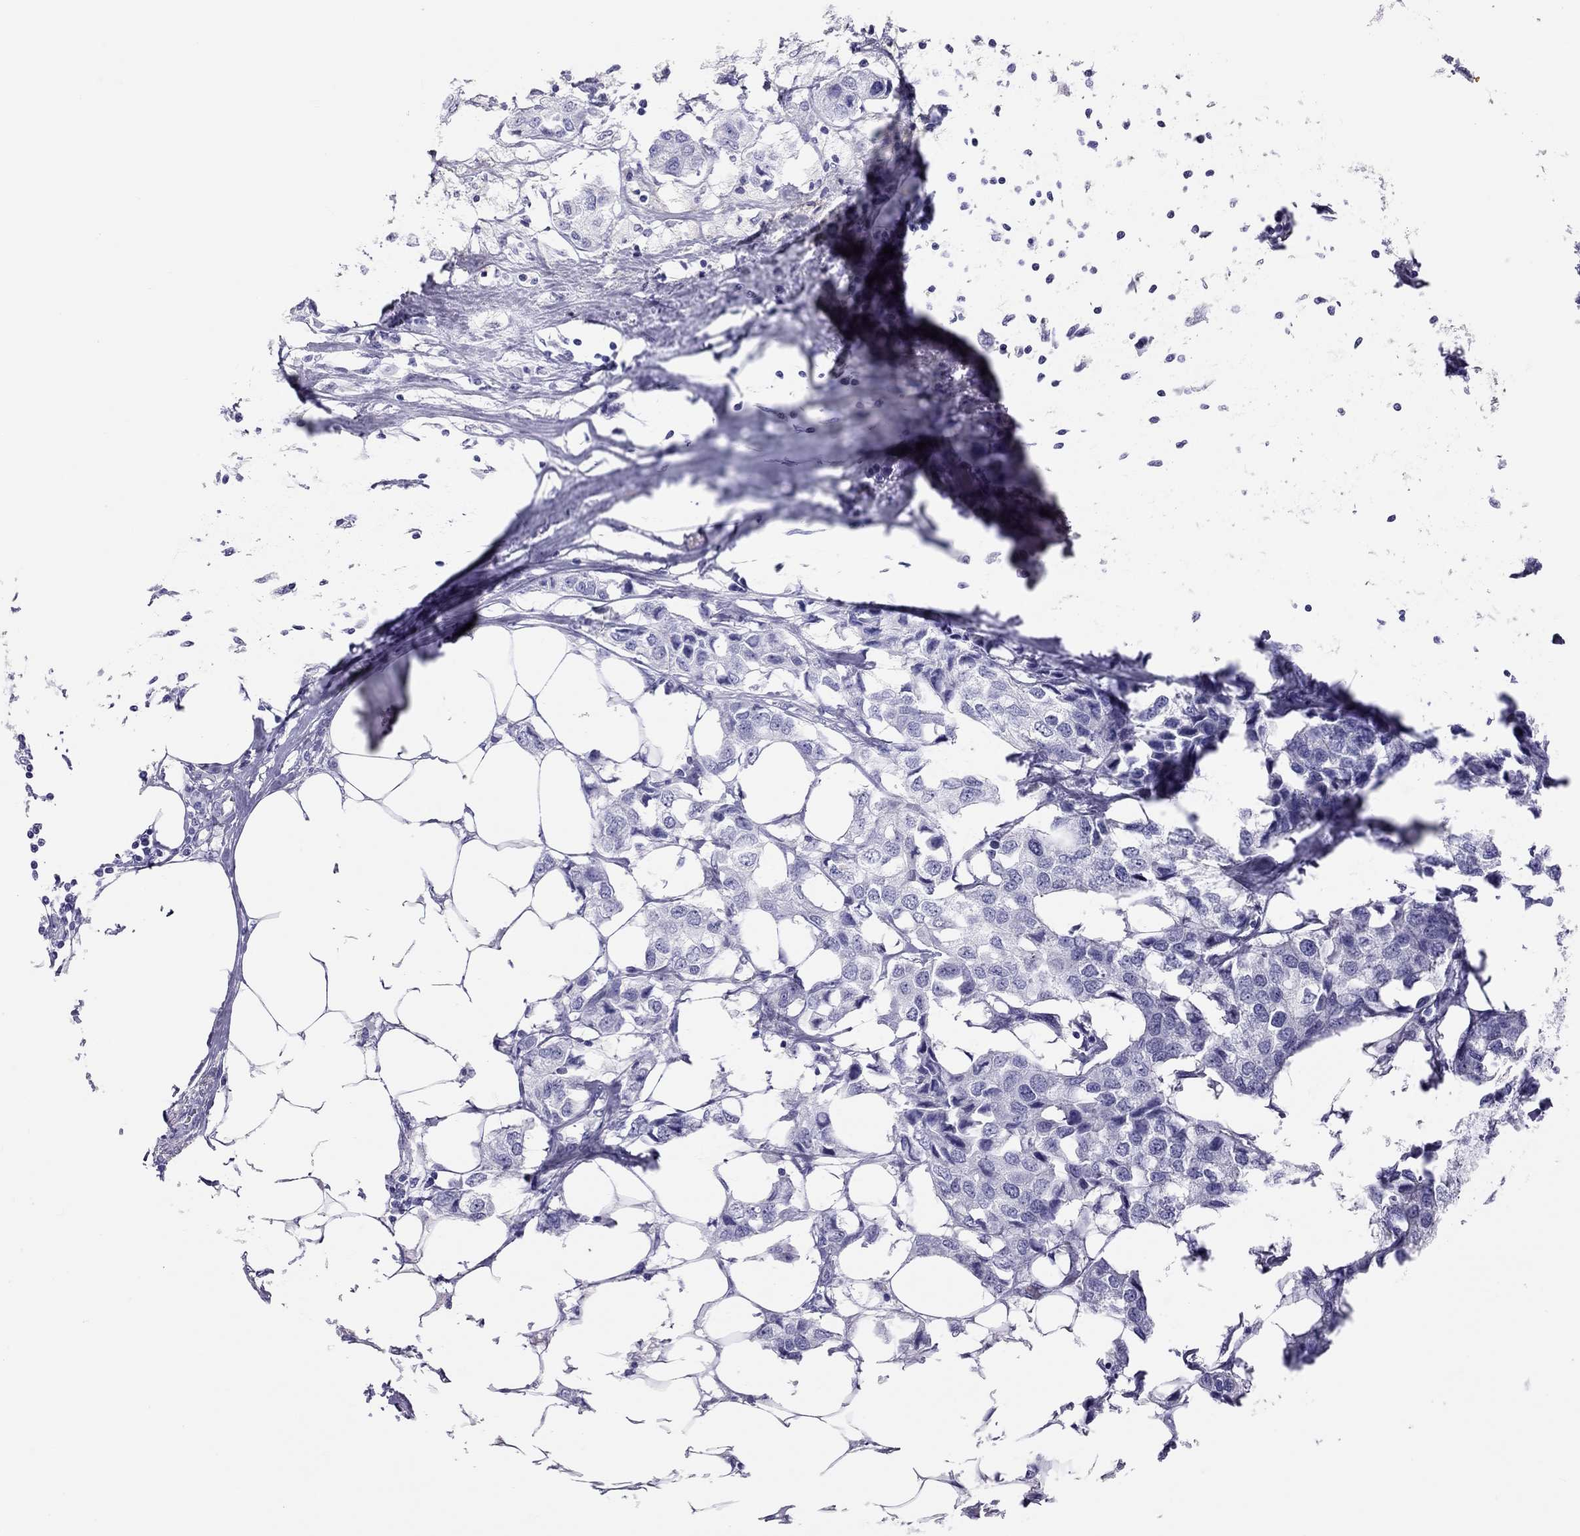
{"staining": {"intensity": "negative", "quantity": "none", "location": "none"}, "tissue": "breast cancer", "cell_type": "Tumor cells", "image_type": "cancer", "snomed": [{"axis": "morphology", "description": "Duct carcinoma"}, {"axis": "topography", "description": "Breast"}], "caption": "Infiltrating ductal carcinoma (breast) was stained to show a protein in brown. There is no significant expression in tumor cells.", "gene": "PSMB11", "patient": {"sex": "female", "age": 80}}